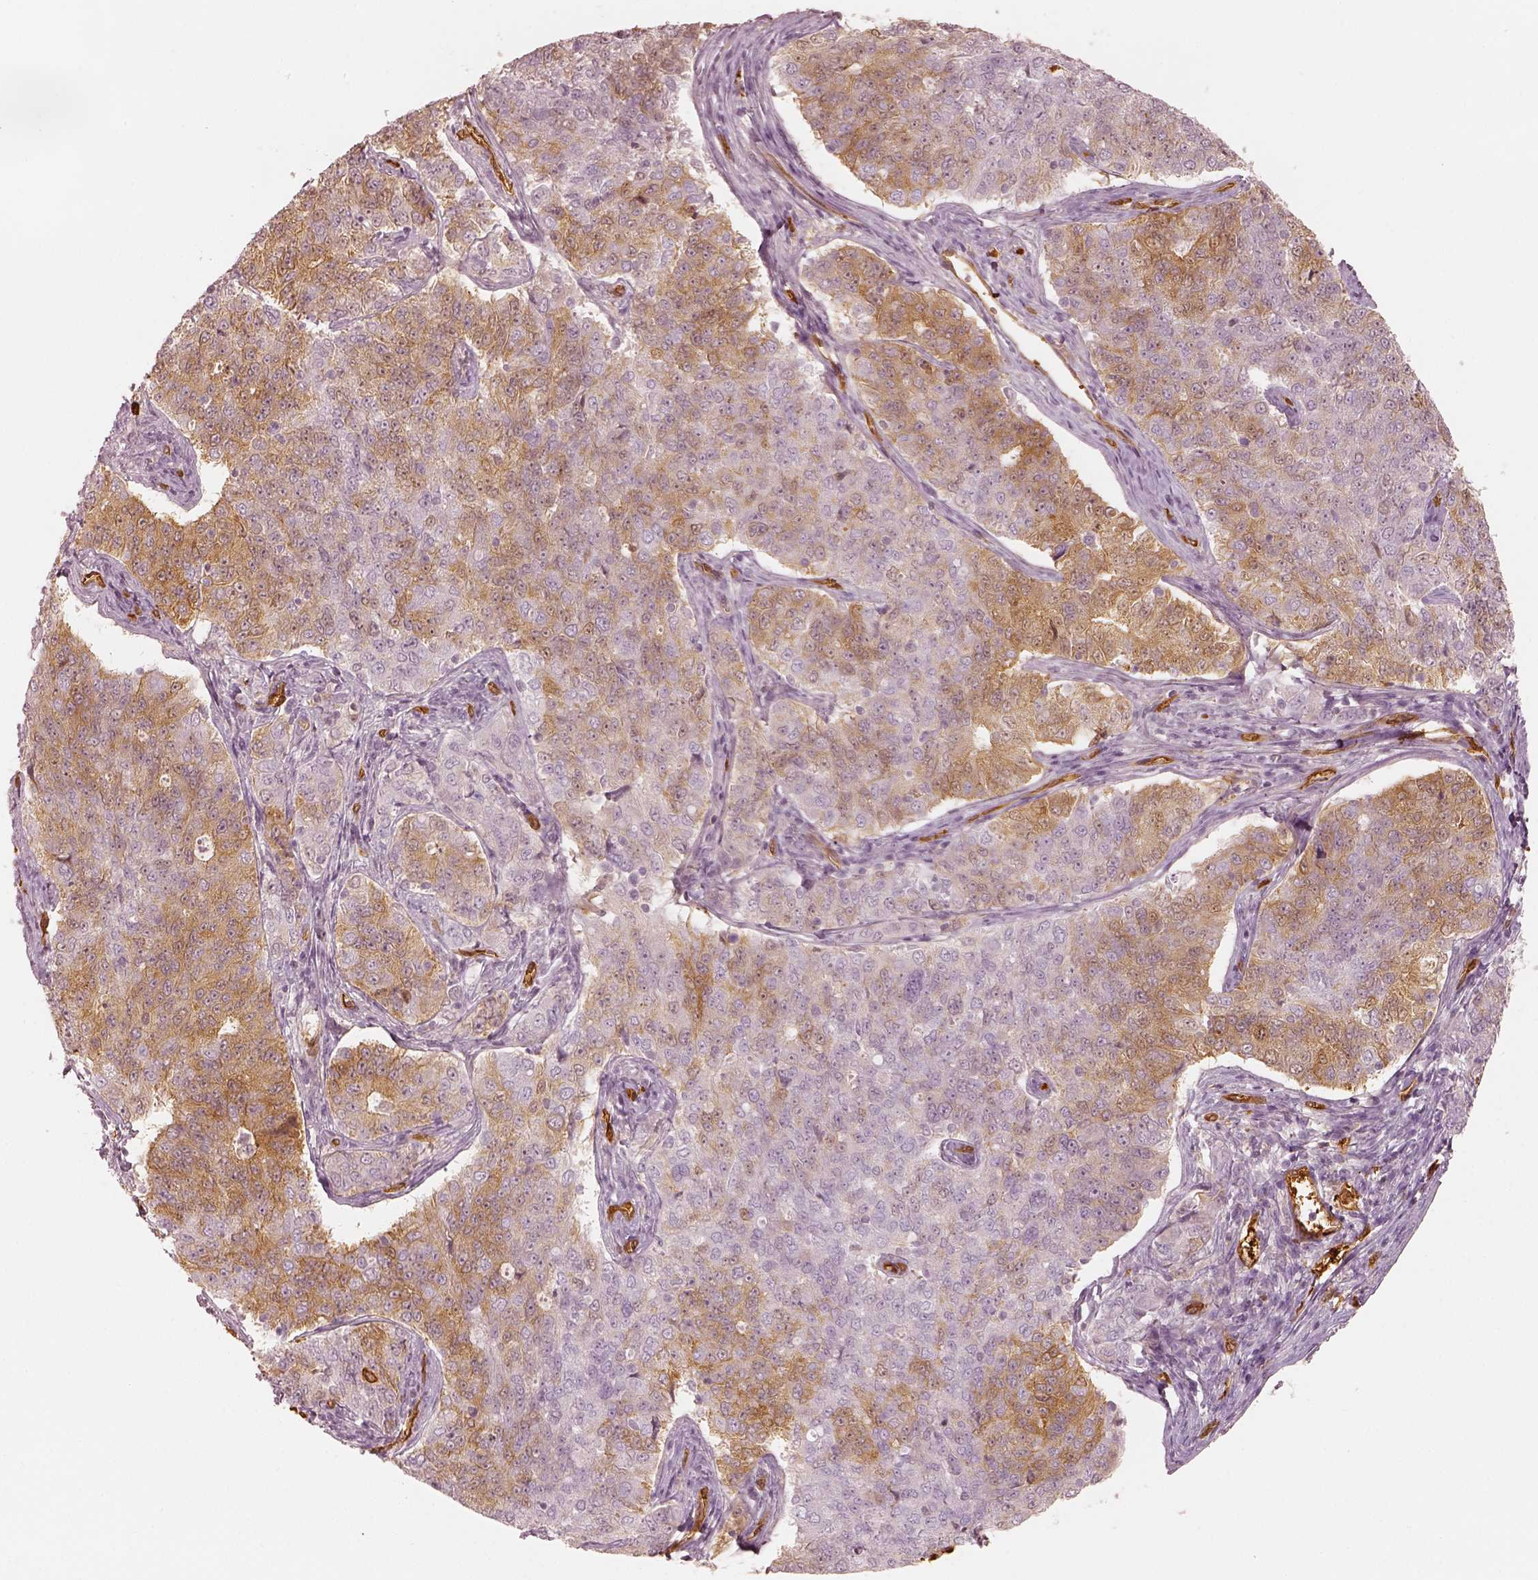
{"staining": {"intensity": "moderate", "quantity": "25%-75%", "location": "cytoplasmic/membranous"}, "tissue": "endometrial cancer", "cell_type": "Tumor cells", "image_type": "cancer", "snomed": [{"axis": "morphology", "description": "Adenocarcinoma, NOS"}, {"axis": "topography", "description": "Endometrium"}], "caption": "Approximately 25%-75% of tumor cells in endometrial cancer (adenocarcinoma) reveal moderate cytoplasmic/membranous protein positivity as visualized by brown immunohistochemical staining.", "gene": "FSCN1", "patient": {"sex": "female", "age": 43}}